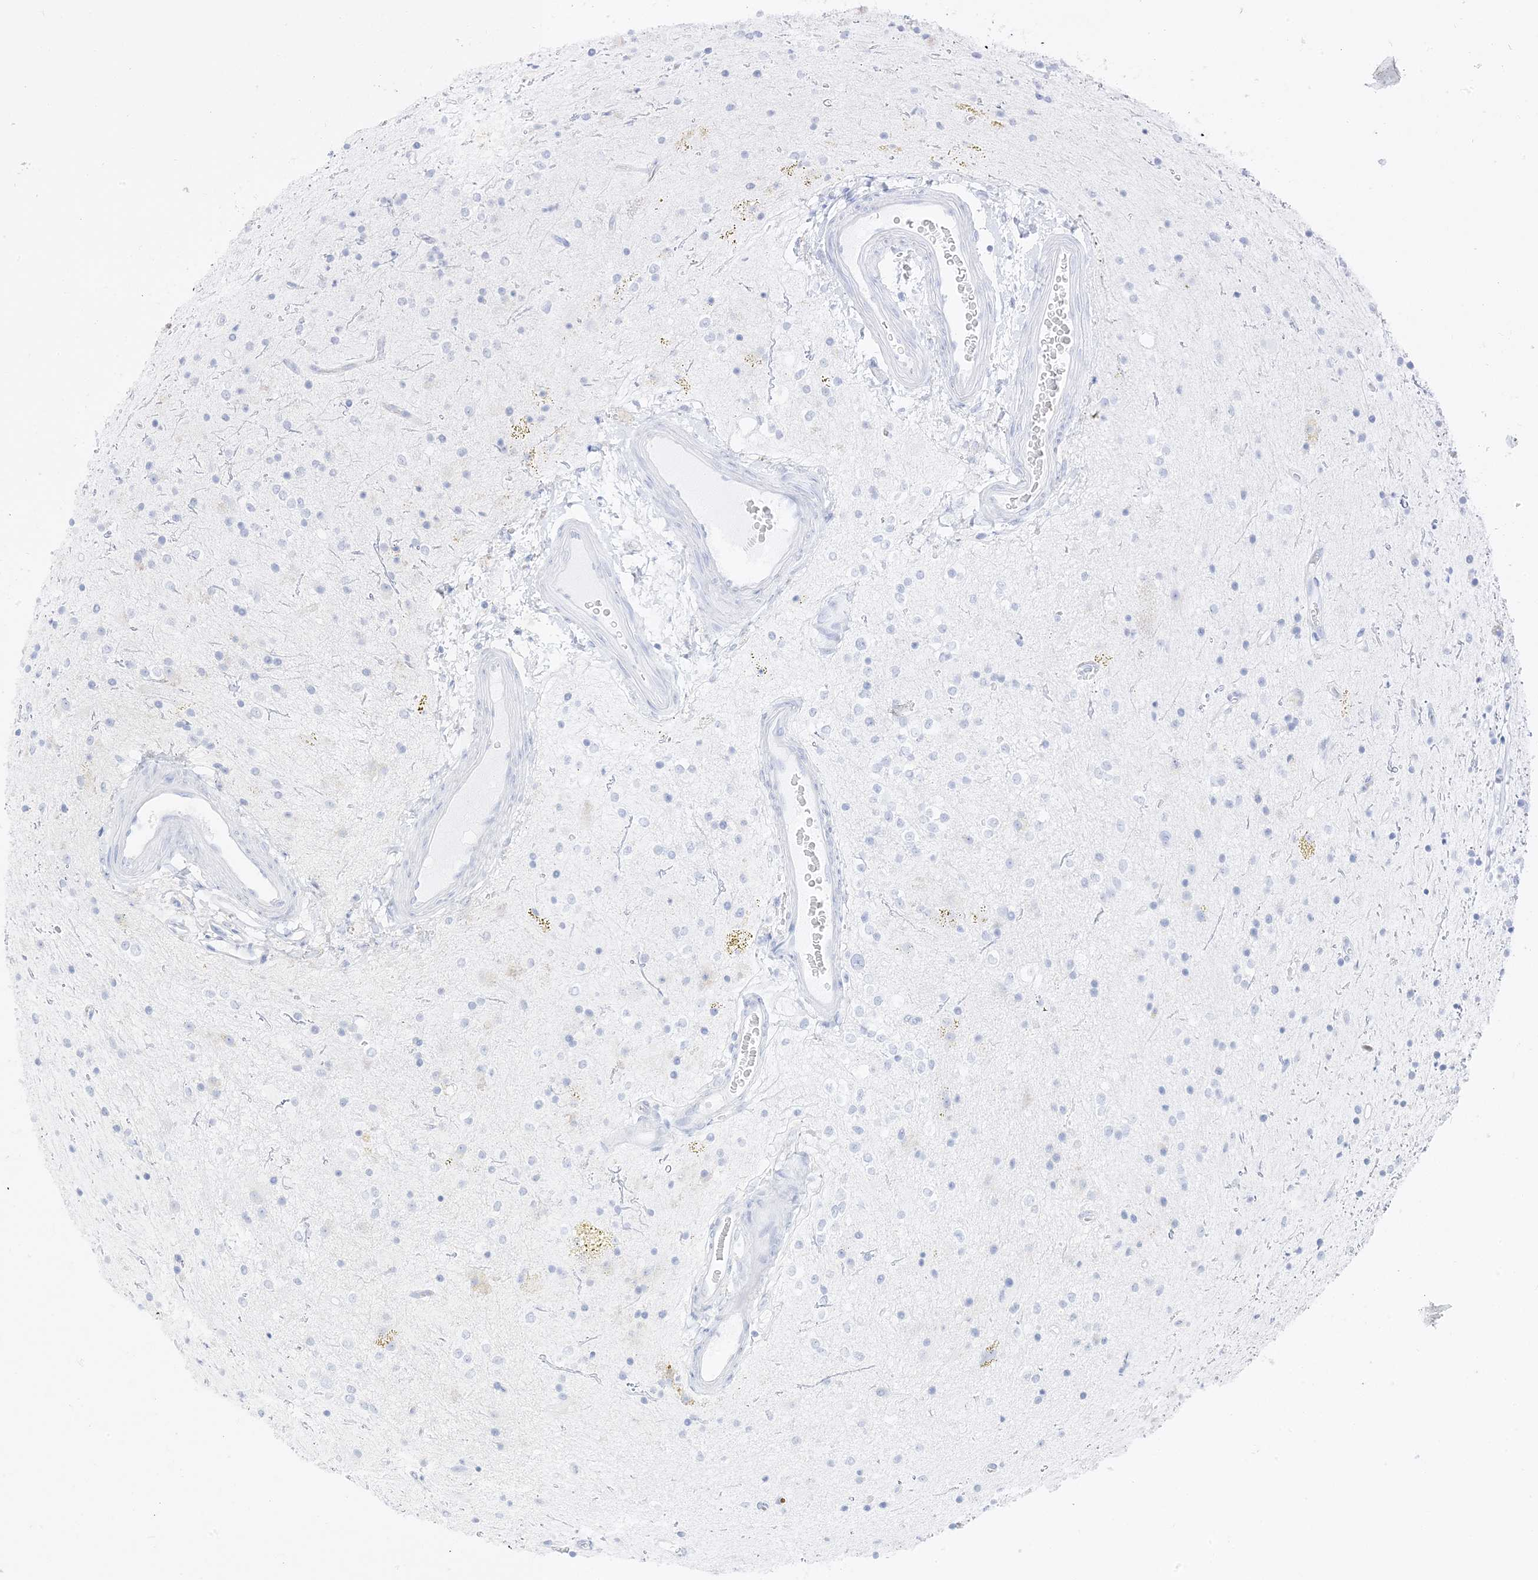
{"staining": {"intensity": "negative", "quantity": "none", "location": "none"}, "tissue": "glioma", "cell_type": "Tumor cells", "image_type": "cancer", "snomed": [{"axis": "morphology", "description": "Glioma, malignant, High grade"}, {"axis": "topography", "description": "Brain"}], "caption": "This is an IHC photomicrograph of human malignant glioma (high-grade). There is no expression in tumor cells.", "gene": "RAC1", "patient": {"sex": "male", "age": 34}}